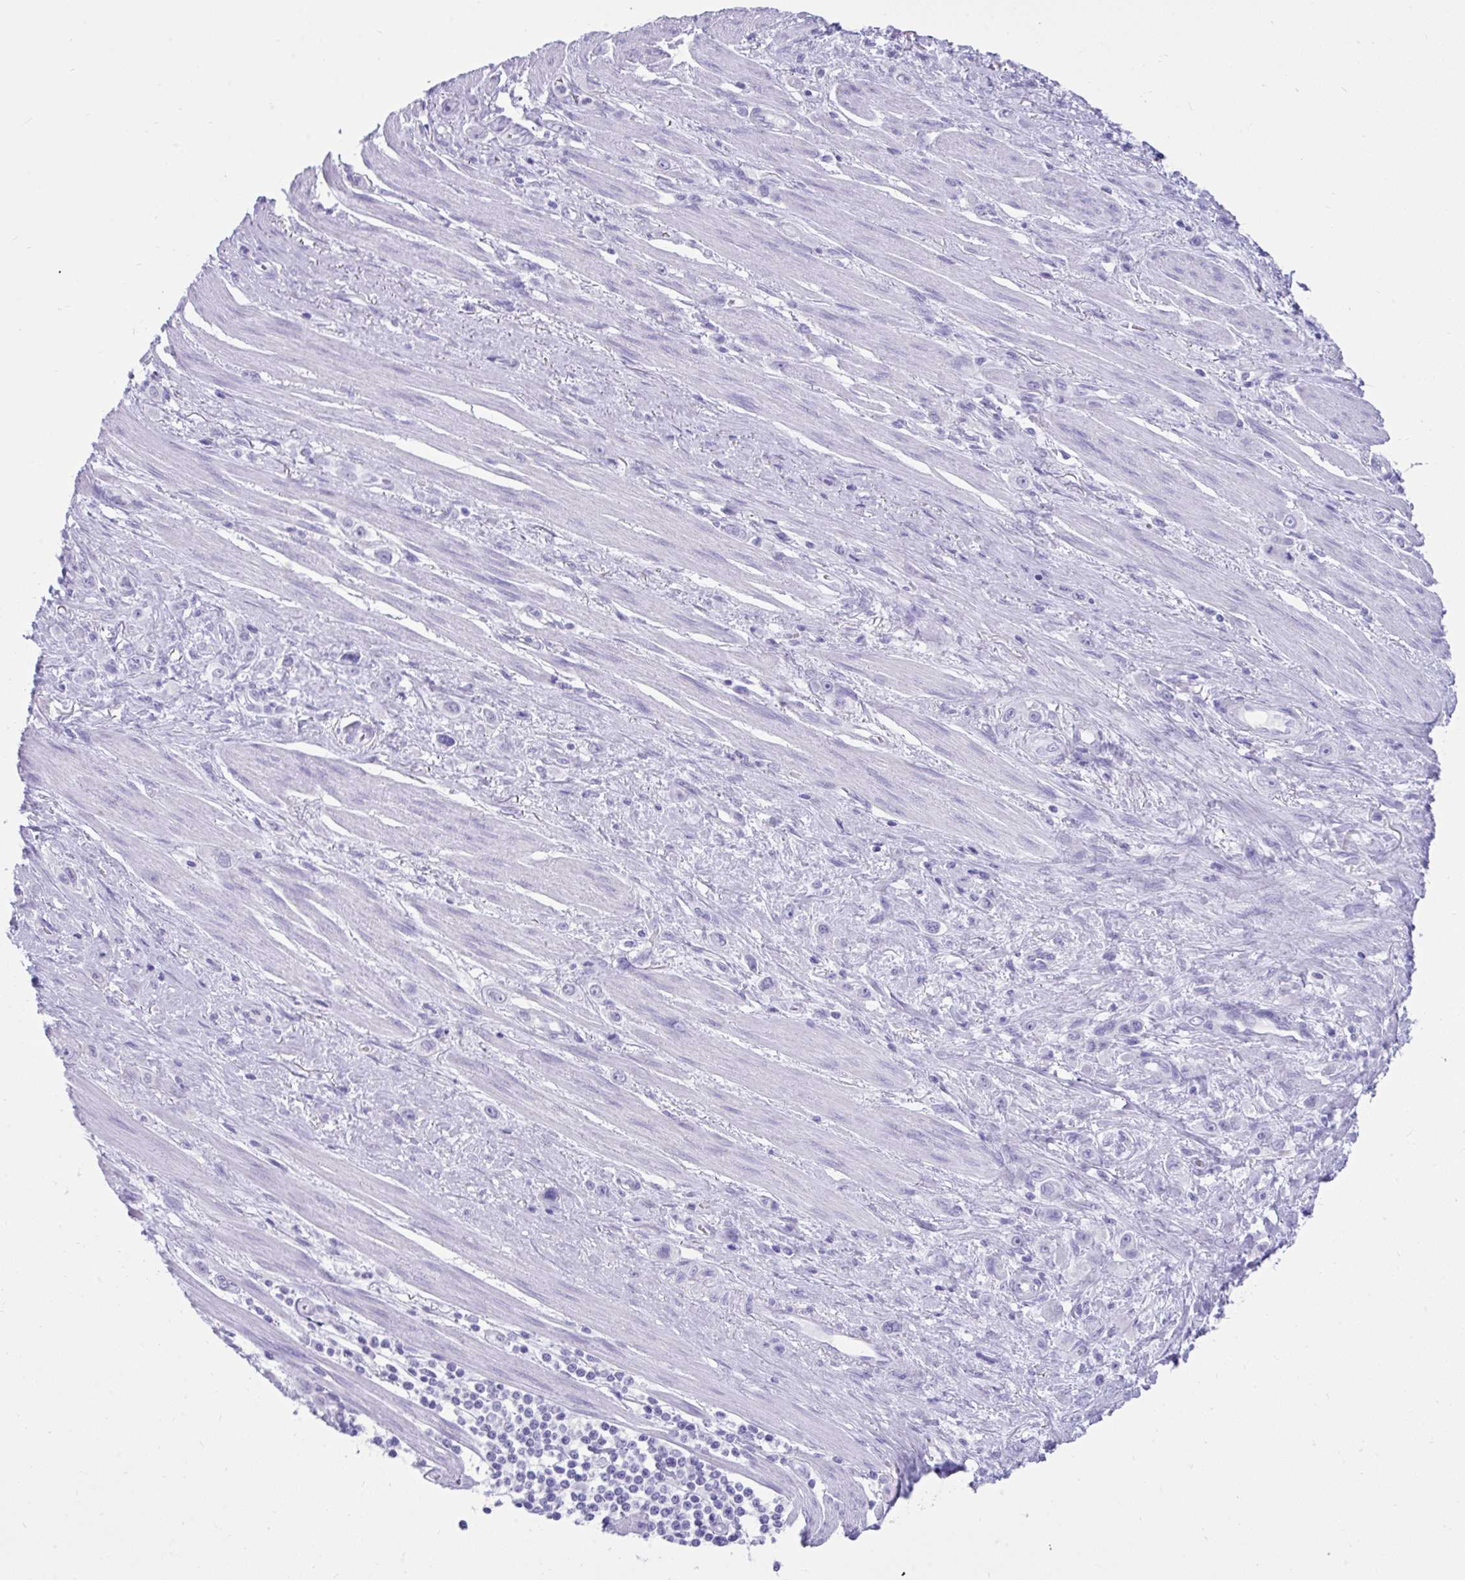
{"staining": {"intensity": "negative", "quantity": "none", "location": "none"}, "tissue": "stomach cancer", "cell_type": "Tumor cells", "image_type": "cancer", "snomed": [{"axis": "morphology", "description": "Adenocarcinoma, NOS"}, {"axis": "topography", "description": "Stomach, upper"}], "caption": "High magnification brightfield microscopy of stomach adenocarcinoma stained with DAB (brown) and counterstained with hematoxylin (blue): tumor cells show no significant expression. (Brightfield microscopy of DAB (3,3'-diaminobenzidine) immunohistochemistry (IHC) at high magnification).", "gene": "PSCA", "patient": {"sex": "male", "age": 75}}